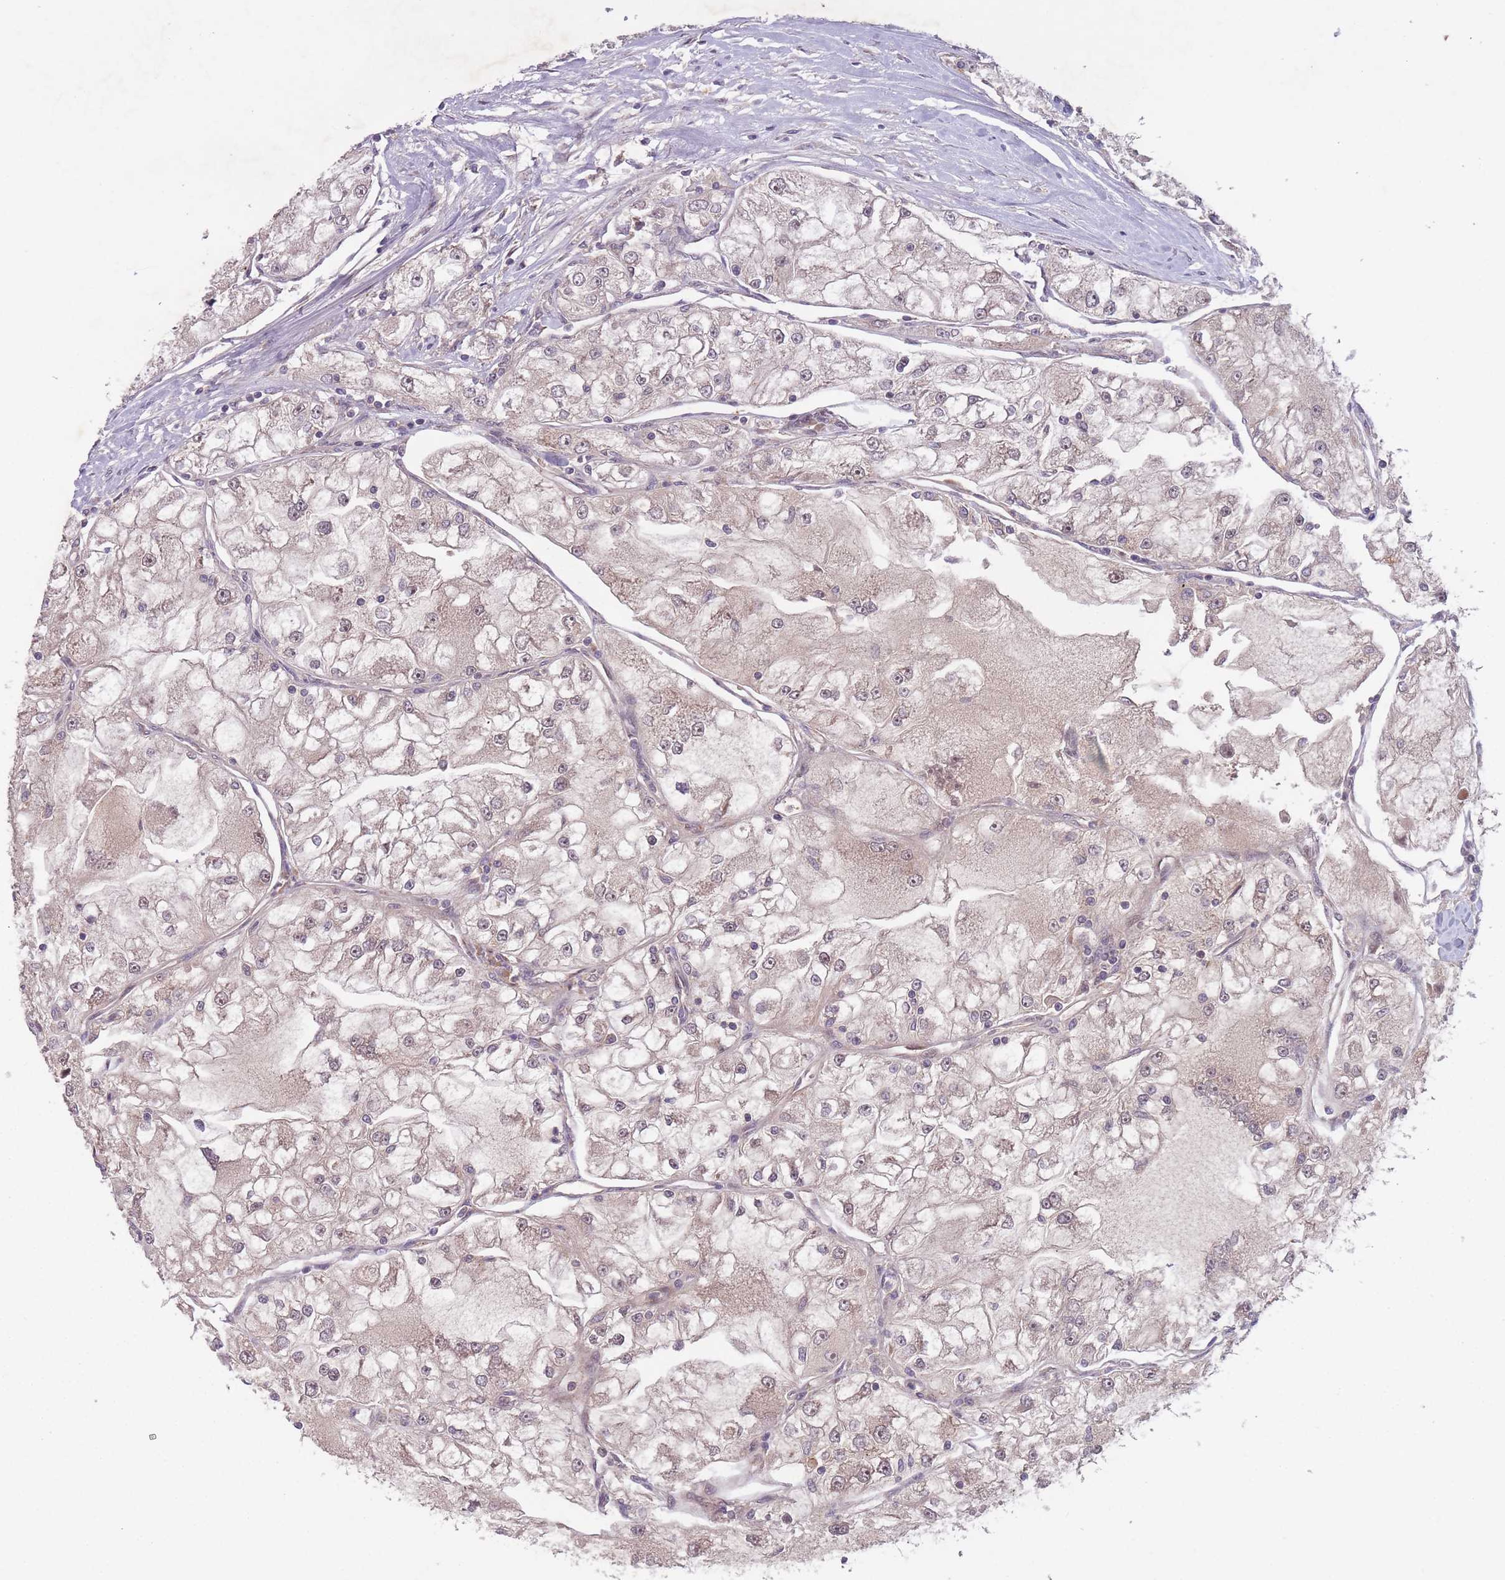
{"staining": {"intensity": "weak", "quantity": "<25%", "location": "cytoplasmic/membranous"}, "tissue": "renal cancer", "cell_type": "Tumor cells", "image_type": "cancer", "snomed": [{"axis": "morphology", "description": "Adenocarcinoma, NOS"}, {"axis": "topography", "description": "Kidney"}], "caption": "DAB immunohistochemical staining of human renal cancer exhibits no significant expression in tumor cells.", "gene": "SECTM1", "patient": {"sex": "female", "age": 72}}